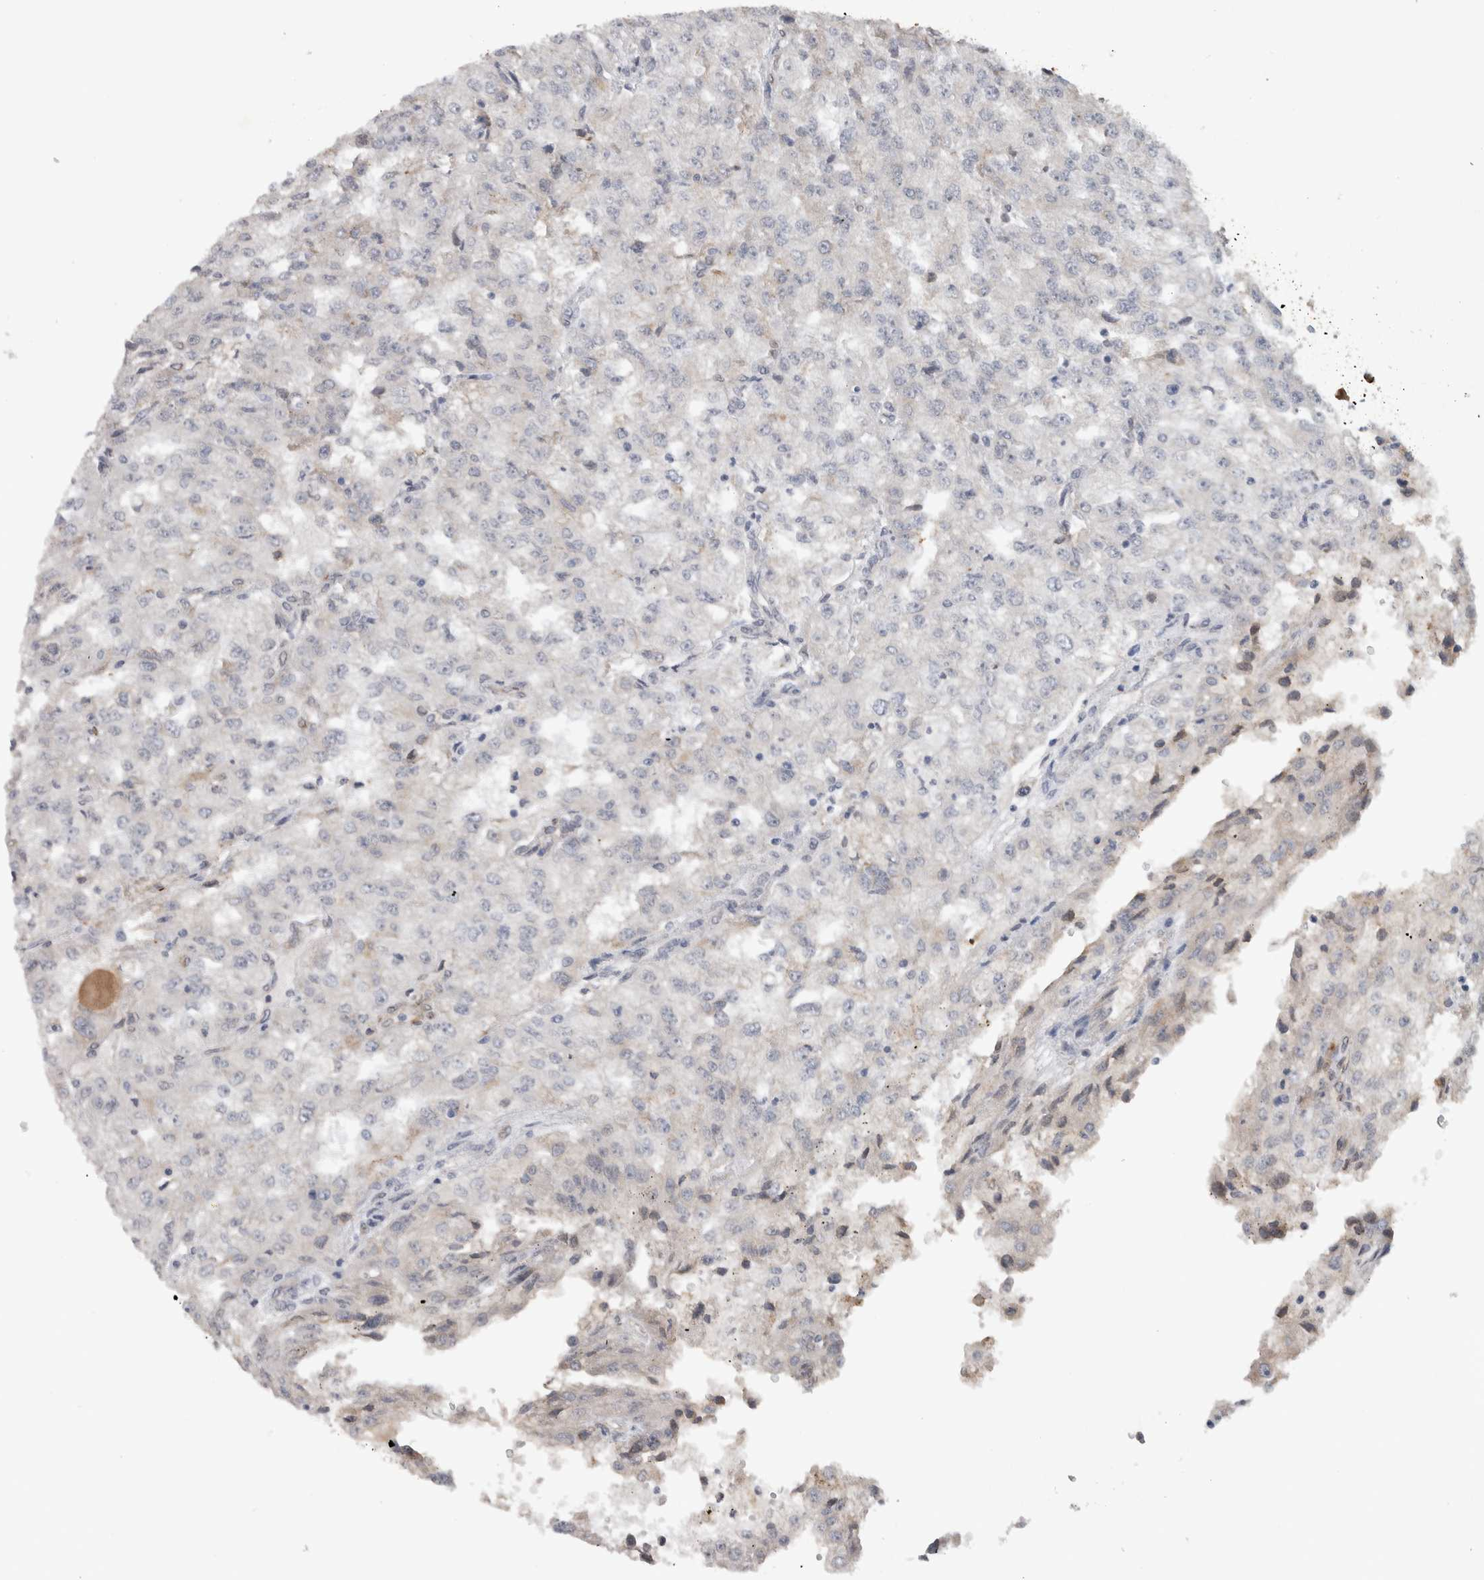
{"staining": {"intensity": "negative", "quantity": "none", "location": "none"}, "tissue": "renal cancer", "cell_type": "Tumor cells", "image_type": "cancer", "snomed": [{"axis": "morphology", "description": "Adenocarcinoma, NOS"}, {"axis": "topography", "description": "Kidney"}], "caption": "A histopathology image of human renal adenocarcinoma is negative for staining in tumor cells. (Brightfield microscopy of DAB (3,3'-diaminobenzidine) immunohistochemistry (IHC) at high magnification).", "gene": "PRXL2A", "patient": {"sex": "female", "age": 54}}